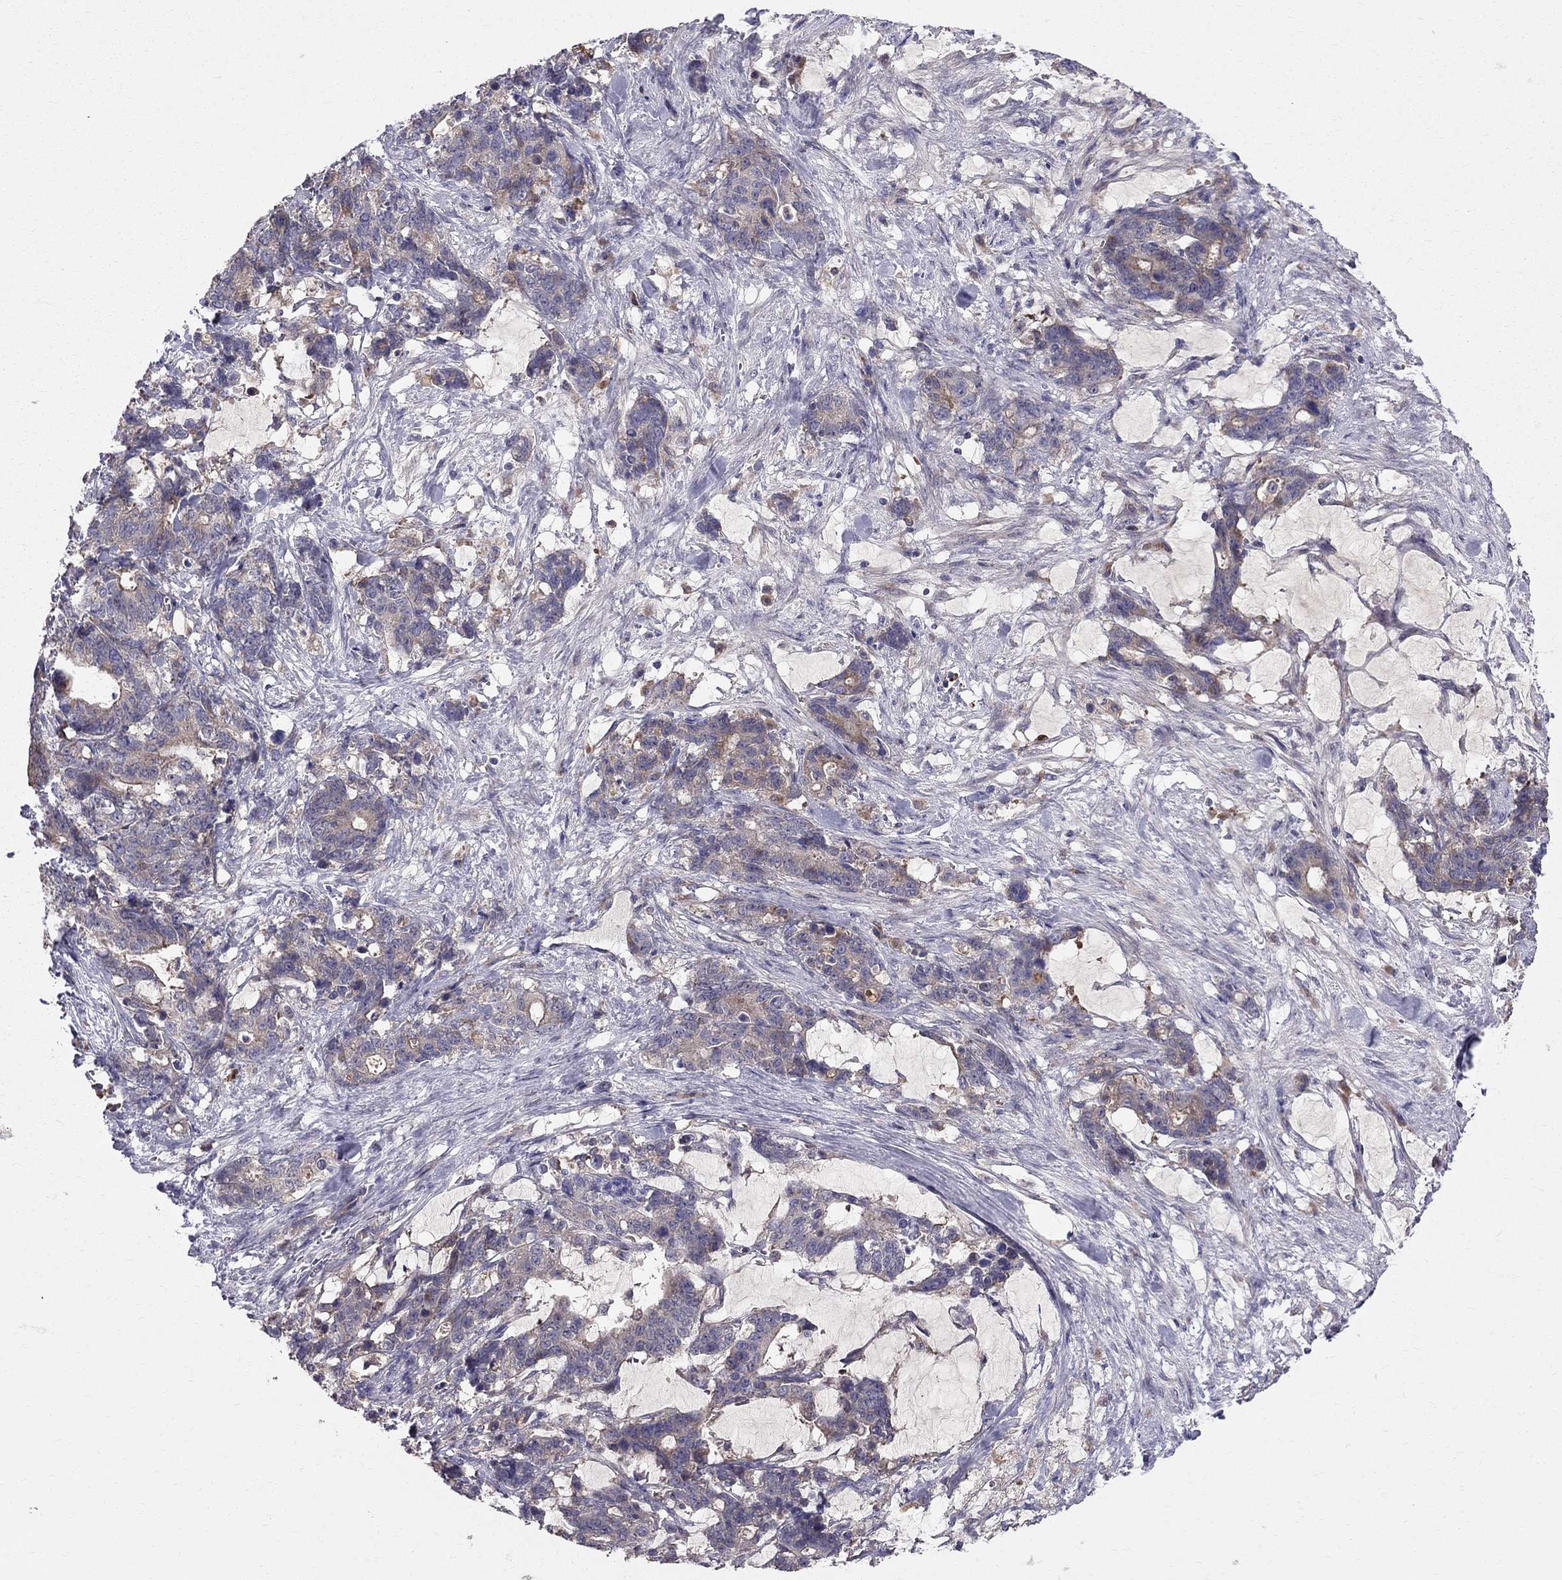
{"staining": {"intensity": "moderate", "quantity": "<25%", "location": "cytoplasmic/membranous"}, "tissue": "stomach cancer", "cell_type": "Tumor cells", "image_type": "cancer", "snomed": [{"axis": "morphology", "description": "Normal tissue, NOS"}, {"axis": "morphology", "description": "Adenocarcinoma, NOS"}, {"axis": "topography", "description": "Stomach"}], "caption": "DAB (3,3'-diaminobenzidine) immunohistochemical staining of human stomach cancer (adenocarcinoma) exhibits moderate cytoplasmic/membranous protein expression in about <25% of tumor cells.", "gene": "PIK3CG", "patient": {"sex": "female", "age": 64}}